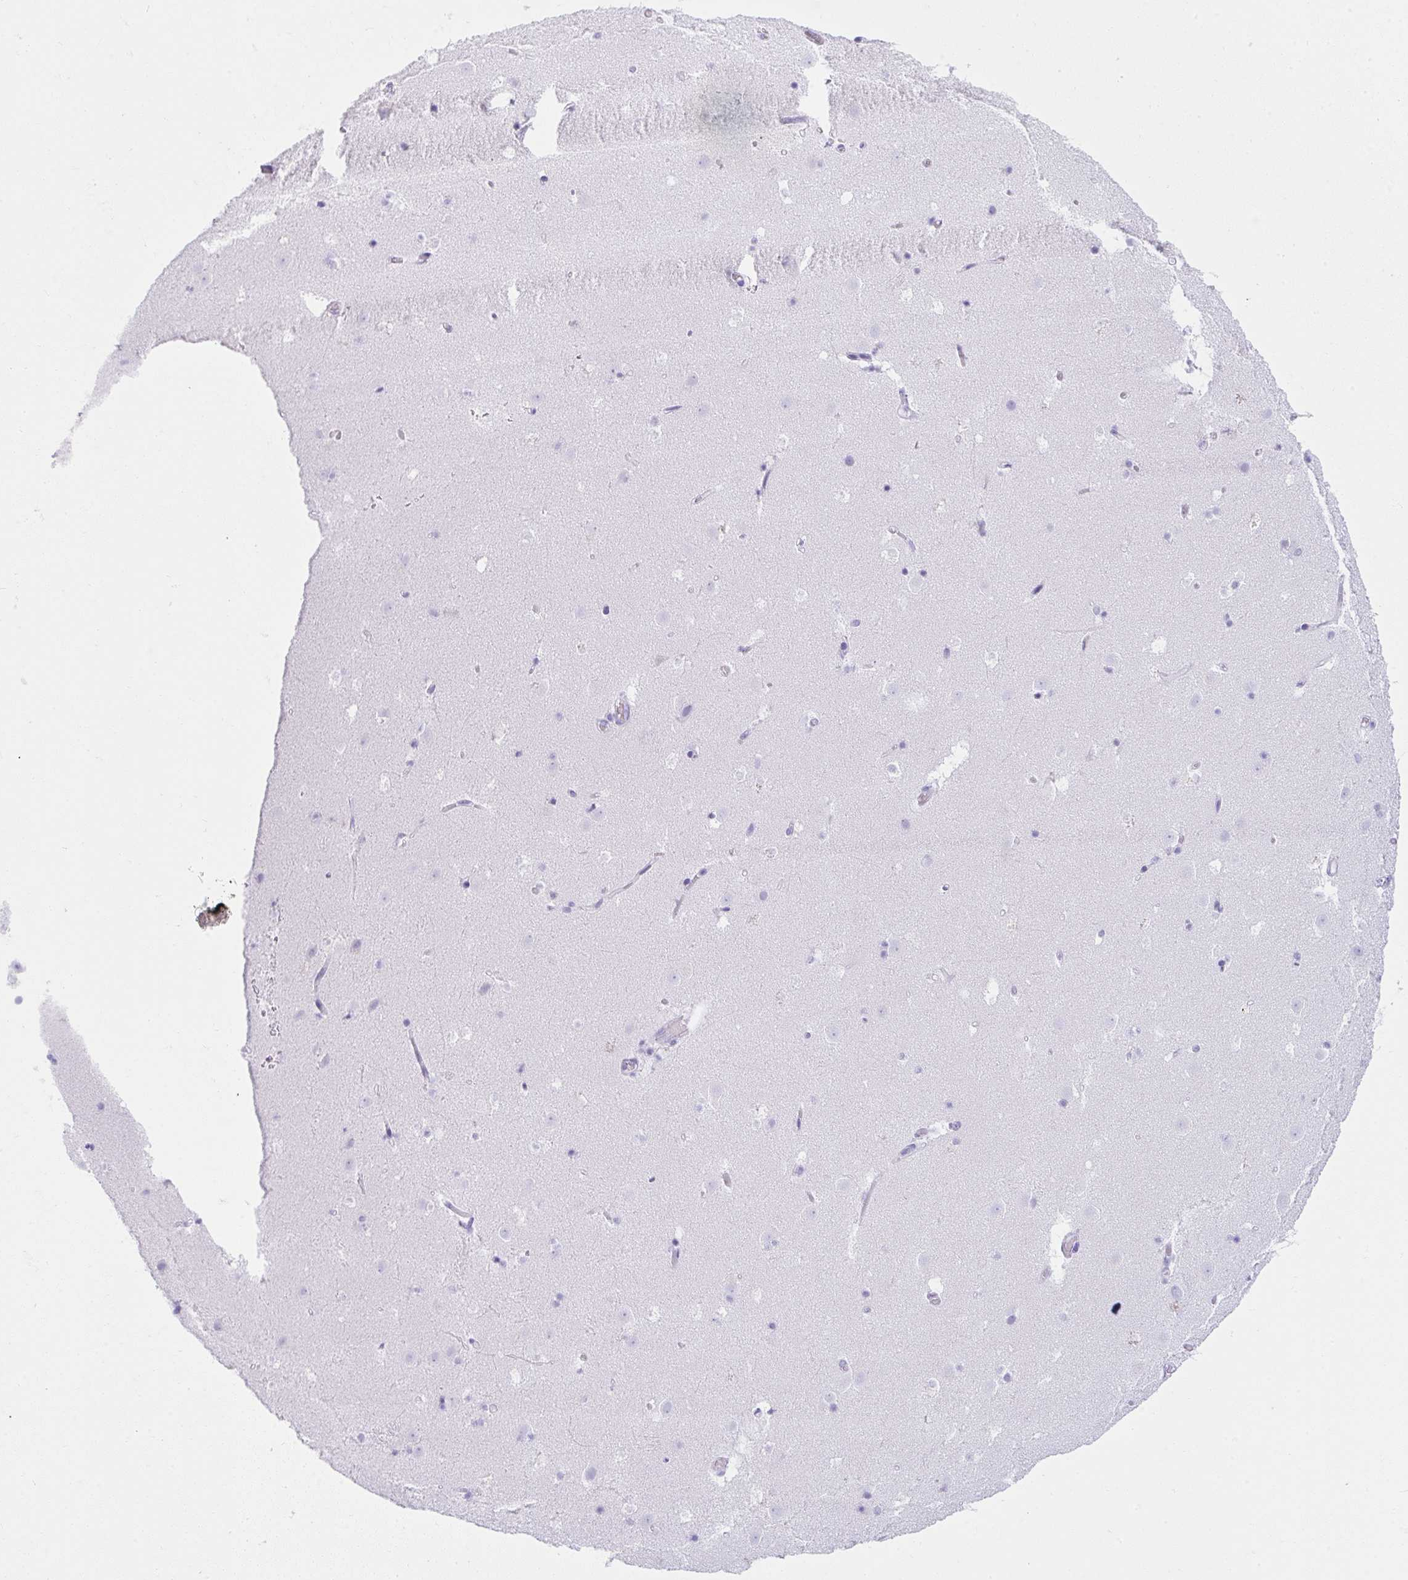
{"staining": {"intensity": "negative", "quantity": "none", "location": "none"}, "tissue": "caudate", "cell_type": "Glial cells", "image_type": "normal", "snomed": [{"axis": "morphology", "description": "Normal tissue, NOS"}, {"axis": "topography", "description": "Lateral ventricle wall"}], "caption": "Glial cells show no significant protein positivity in benign caudate. Nuclei are stained in blue.", "gene": "CDADC1", "patient": {"sex": "male", "age": 37}}